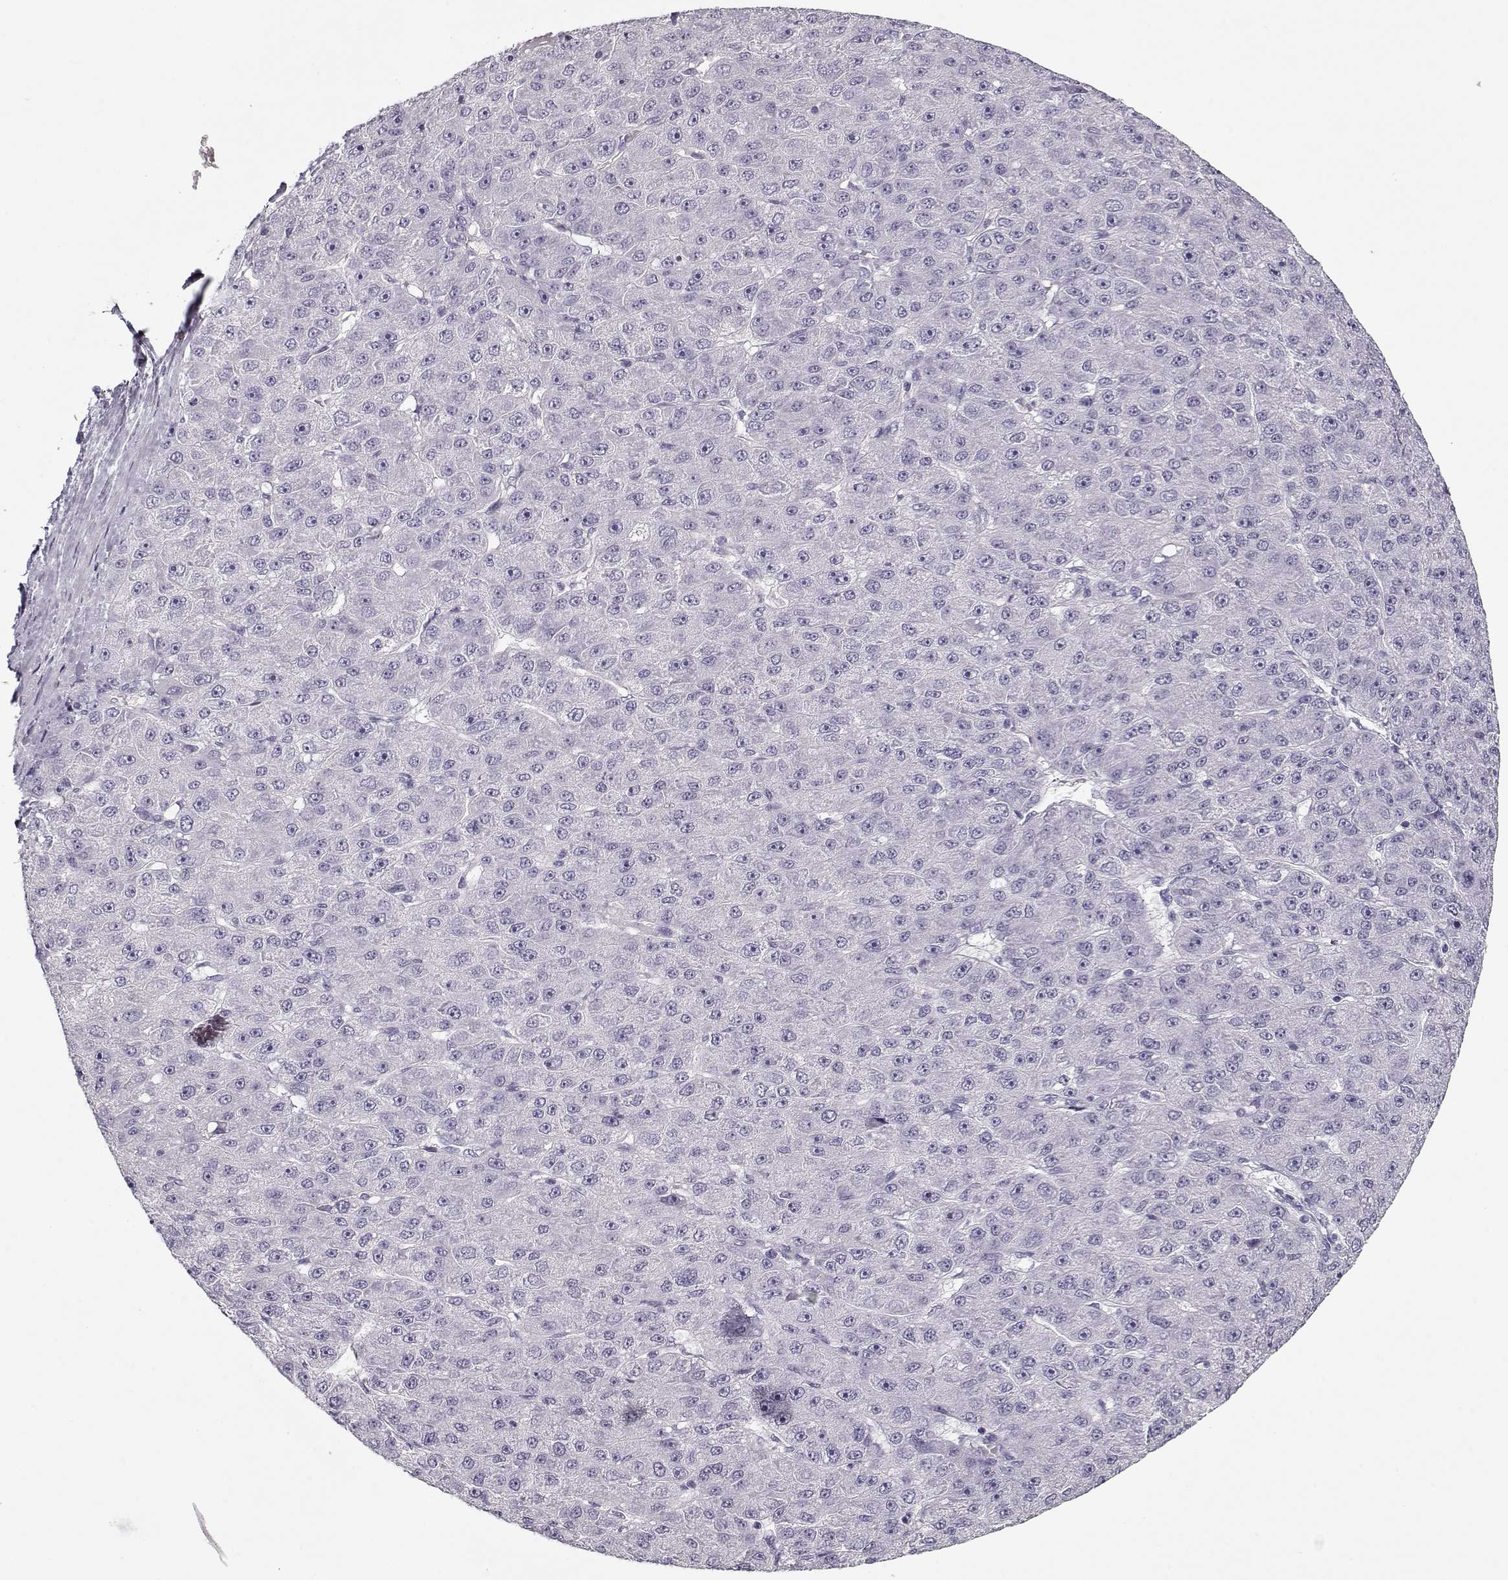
{"staining": {"intensity": "negative", "quantity": "none", "location": "none"}, "tissue": "liver cancer", "cell_type": "Tumor cells", "image_type": "cancer", "snomed": [{"axis": "morphology", "description": "Carcinoma, Hepatocellular, NOS"}, {"axis": "topography", "description": "Liver"}], "caption": "This photomicrograph is of liver cancer stained with immunohistochemistry to label a protein in brown with the nuclei are counter-stained blue. There is no staining in tumor cells. The staining was performed using DAB to visualize the protein expression in brown, while the nuclei were stained in blue with hematoxylin (Magnification: 20x).", "gene": "CCDC136", "patient": {"sex": "male", "age": 67}}